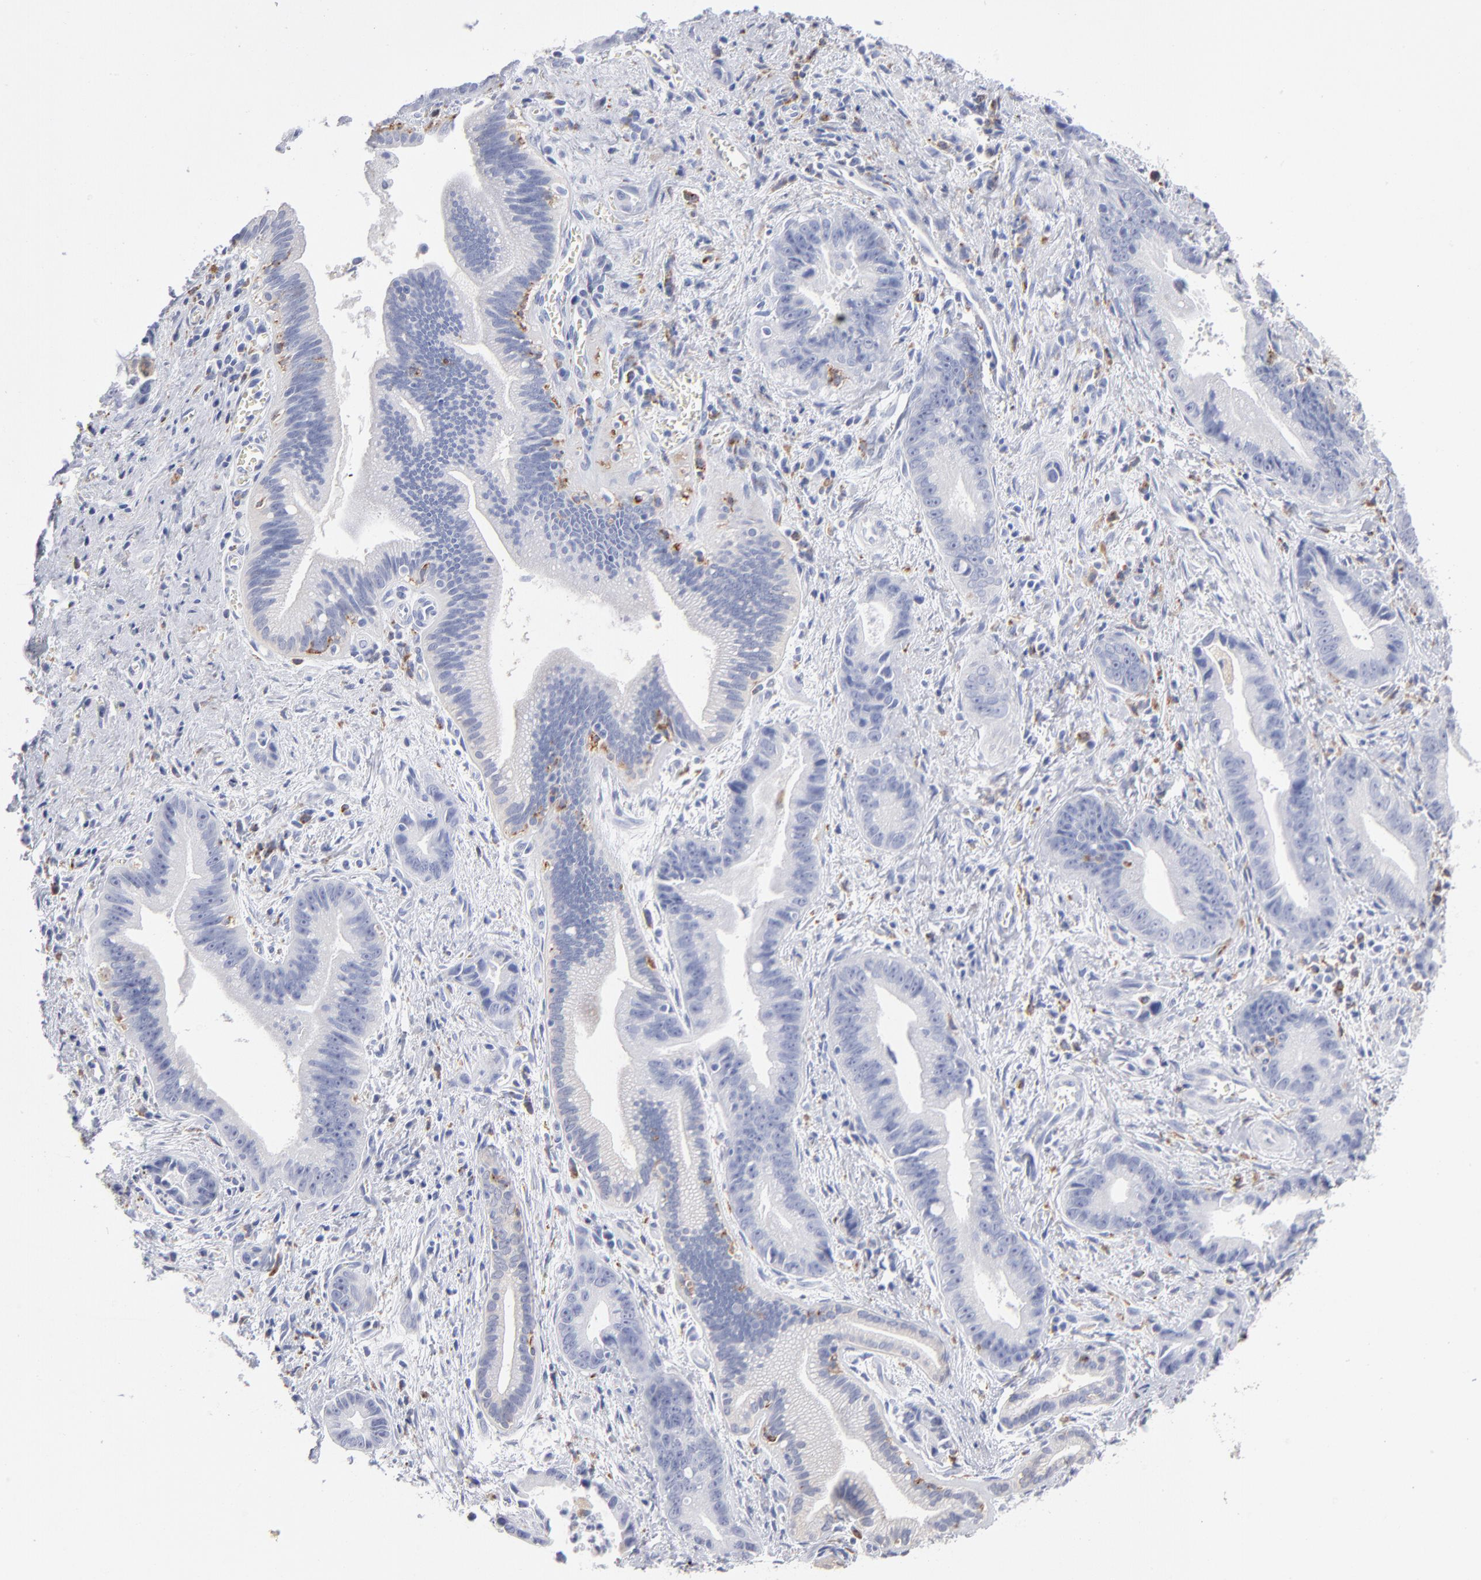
{"staining": {"intensity": "negative", "quantity": "none", "location": "none"}, "tissue": "liver cancer", "cell_type": "Tumor cells", "image_type": "cancer", "snomed": [{"axis": "morphology", "description": "Cholangiocarcinoma"}, {"axis": "topography", "description": "Liver"}], "caption": "The immunohistochemistry (IHC) photomicrograph has no significant staining in tumor cells of cholangiocarcinoma (liver) tissue.", "gene": "CD180", "patient": {"sex": "female", "age": 55}}